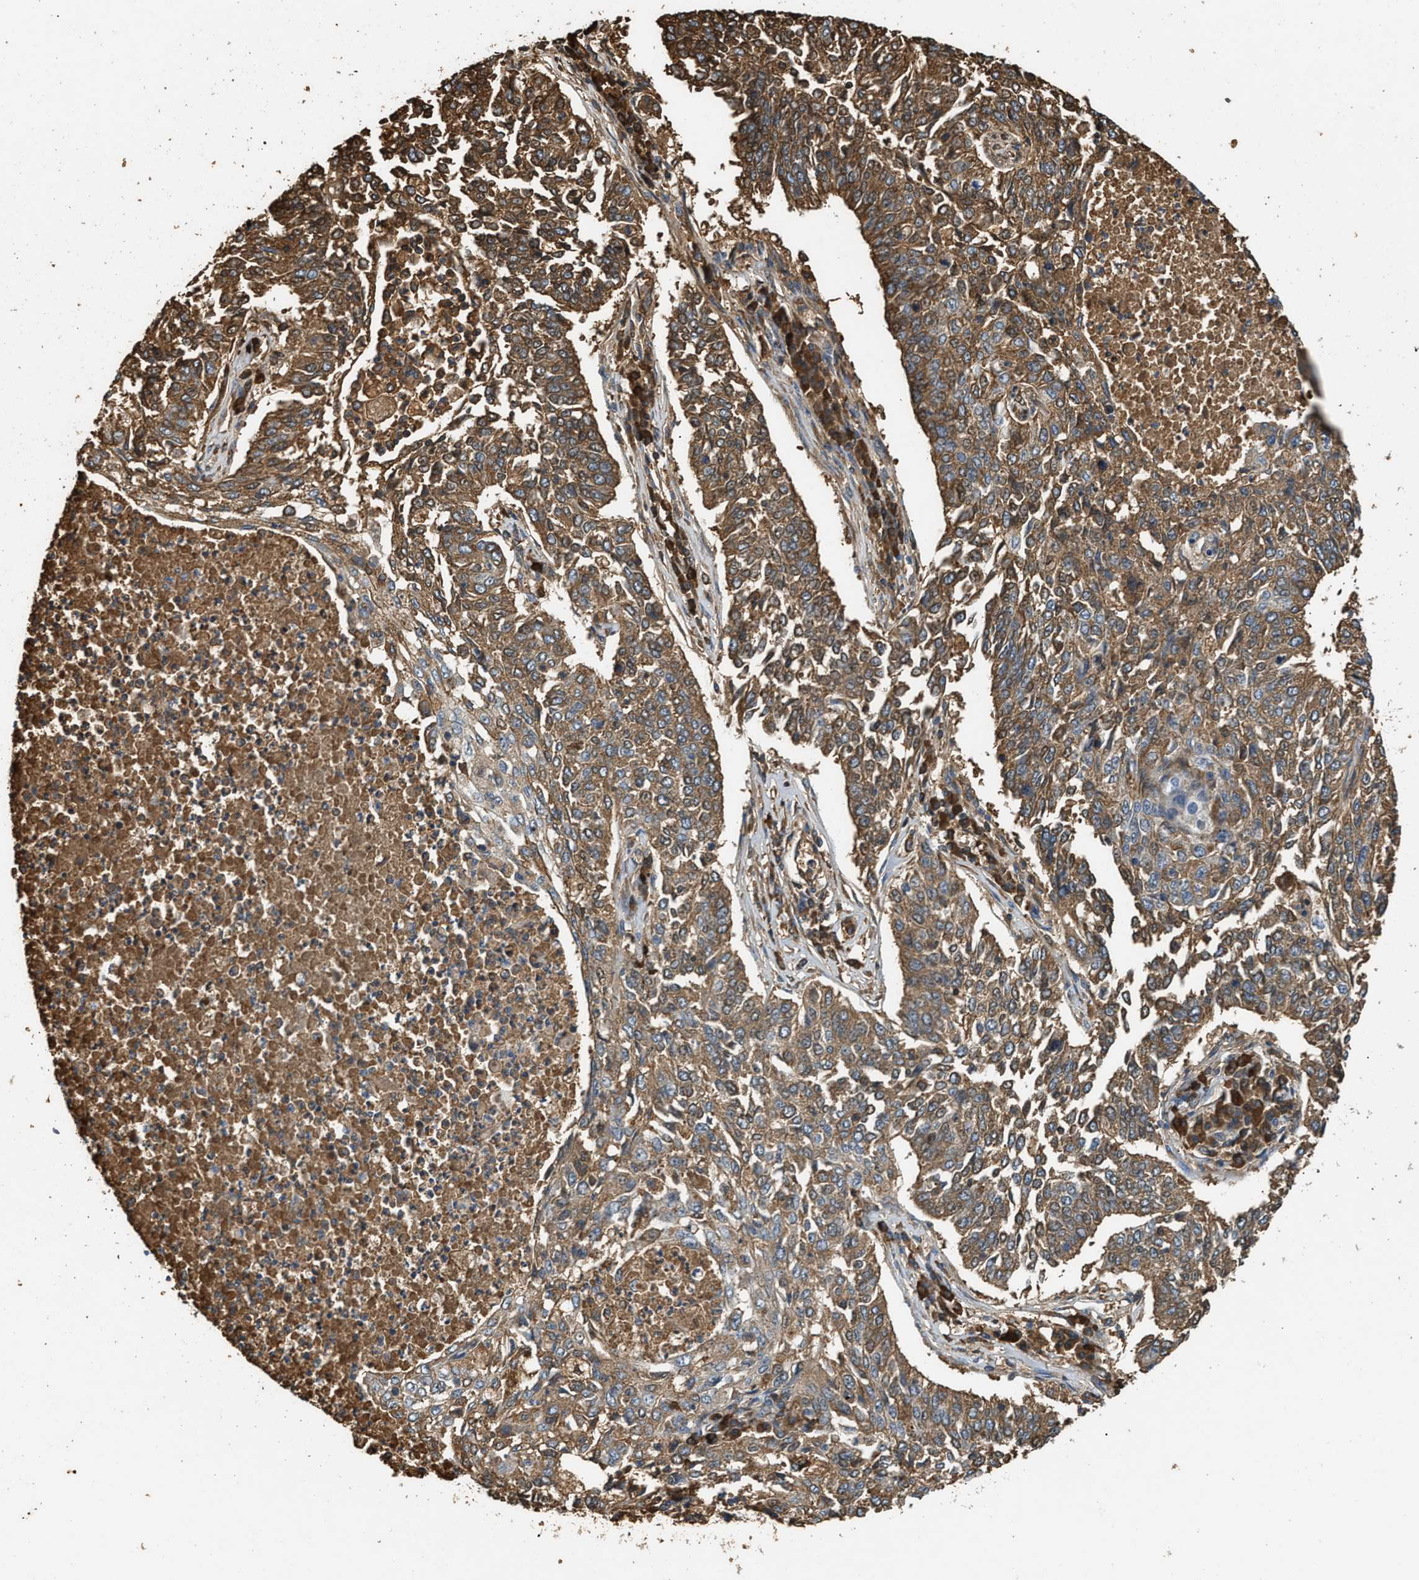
{"staining": {"intensity": "moderate", "quantity": ">75%", "location": "cytoplasmic/membranous"}, "tissue": "lung cancer", "cell_type": "Tumor cells", "image_type": "cancer", "snomed": [{"axis": "morphology", "description": "Normal tissue, NOS"}, {"axis": "morphology", "description": "Squamous cell carcinoma, NOS"}, {"axis": "topography", "description": "Cartilage tissue"}, {"axis": "topography", "description": "Bronchus"}, {"axis": "topography", "description": "Lung"}], "caption": "This is a micrograph of immunohistochemistry staining of lung cancer, which shows moderate positivity in the cytoplasmic/membranous of tumor cells.", "gene": "TMEM268", "patient": {"sex": "female", "age": 49}}